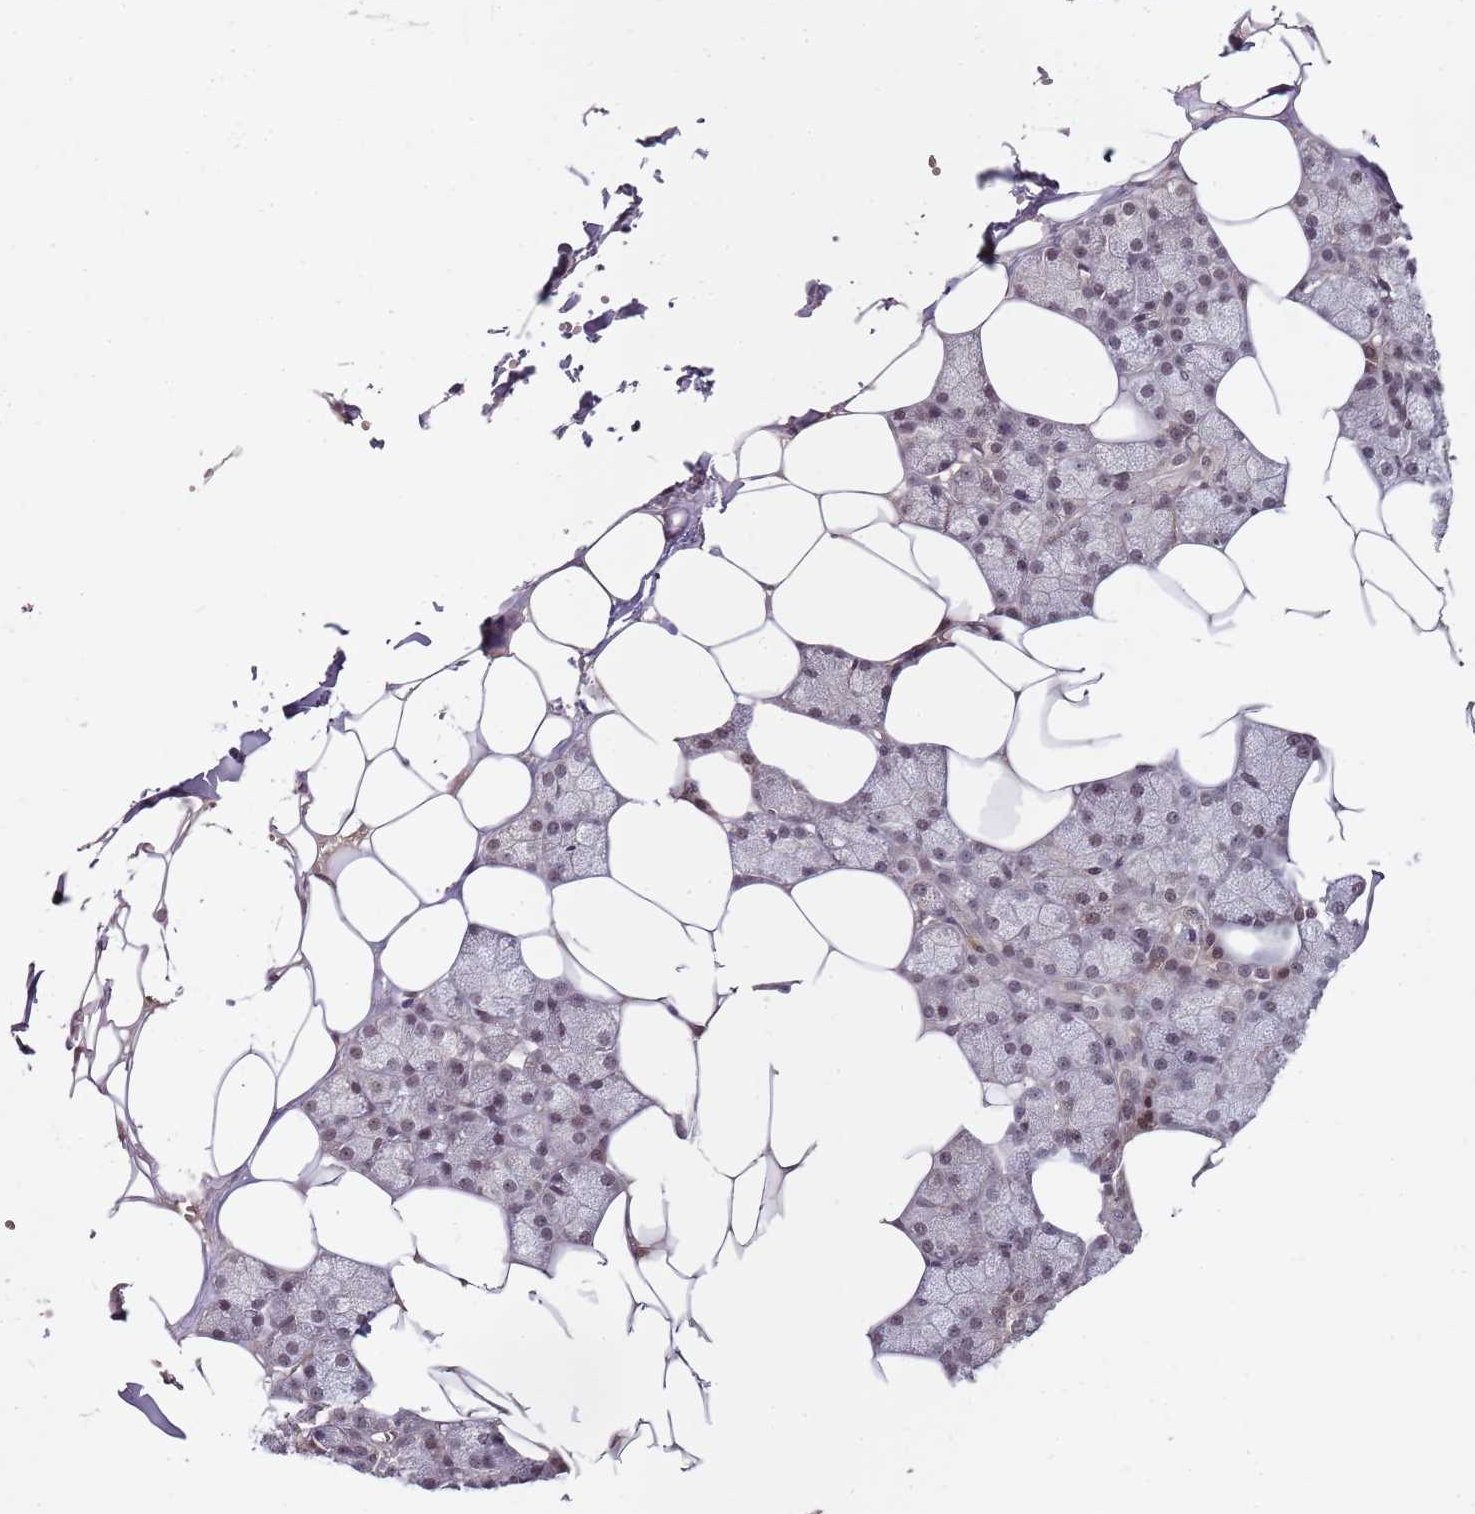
{"staining": {"intensity": "moderate", "quantity": "25%-75%", "location": "cytoplasmic/membranous,nuclear"}, "tissue": "salivary gland", "cell_type": "Glandular cells", "image_type": "normal", "snomed": [{"axis": "morphology", "description": "Normal tissue, NOS"}, {"axis": "topography", "description": "Salivary gland"}], "caption": "There is medium levels of moderate cytoplasmic/membranous,nuclear staining in glandular cells of benign salivary gland, as demonstrated by immunohistochemical staining (brown color).", "gene": "LIN37", "patient": {"sex": "male", "age": 62}}